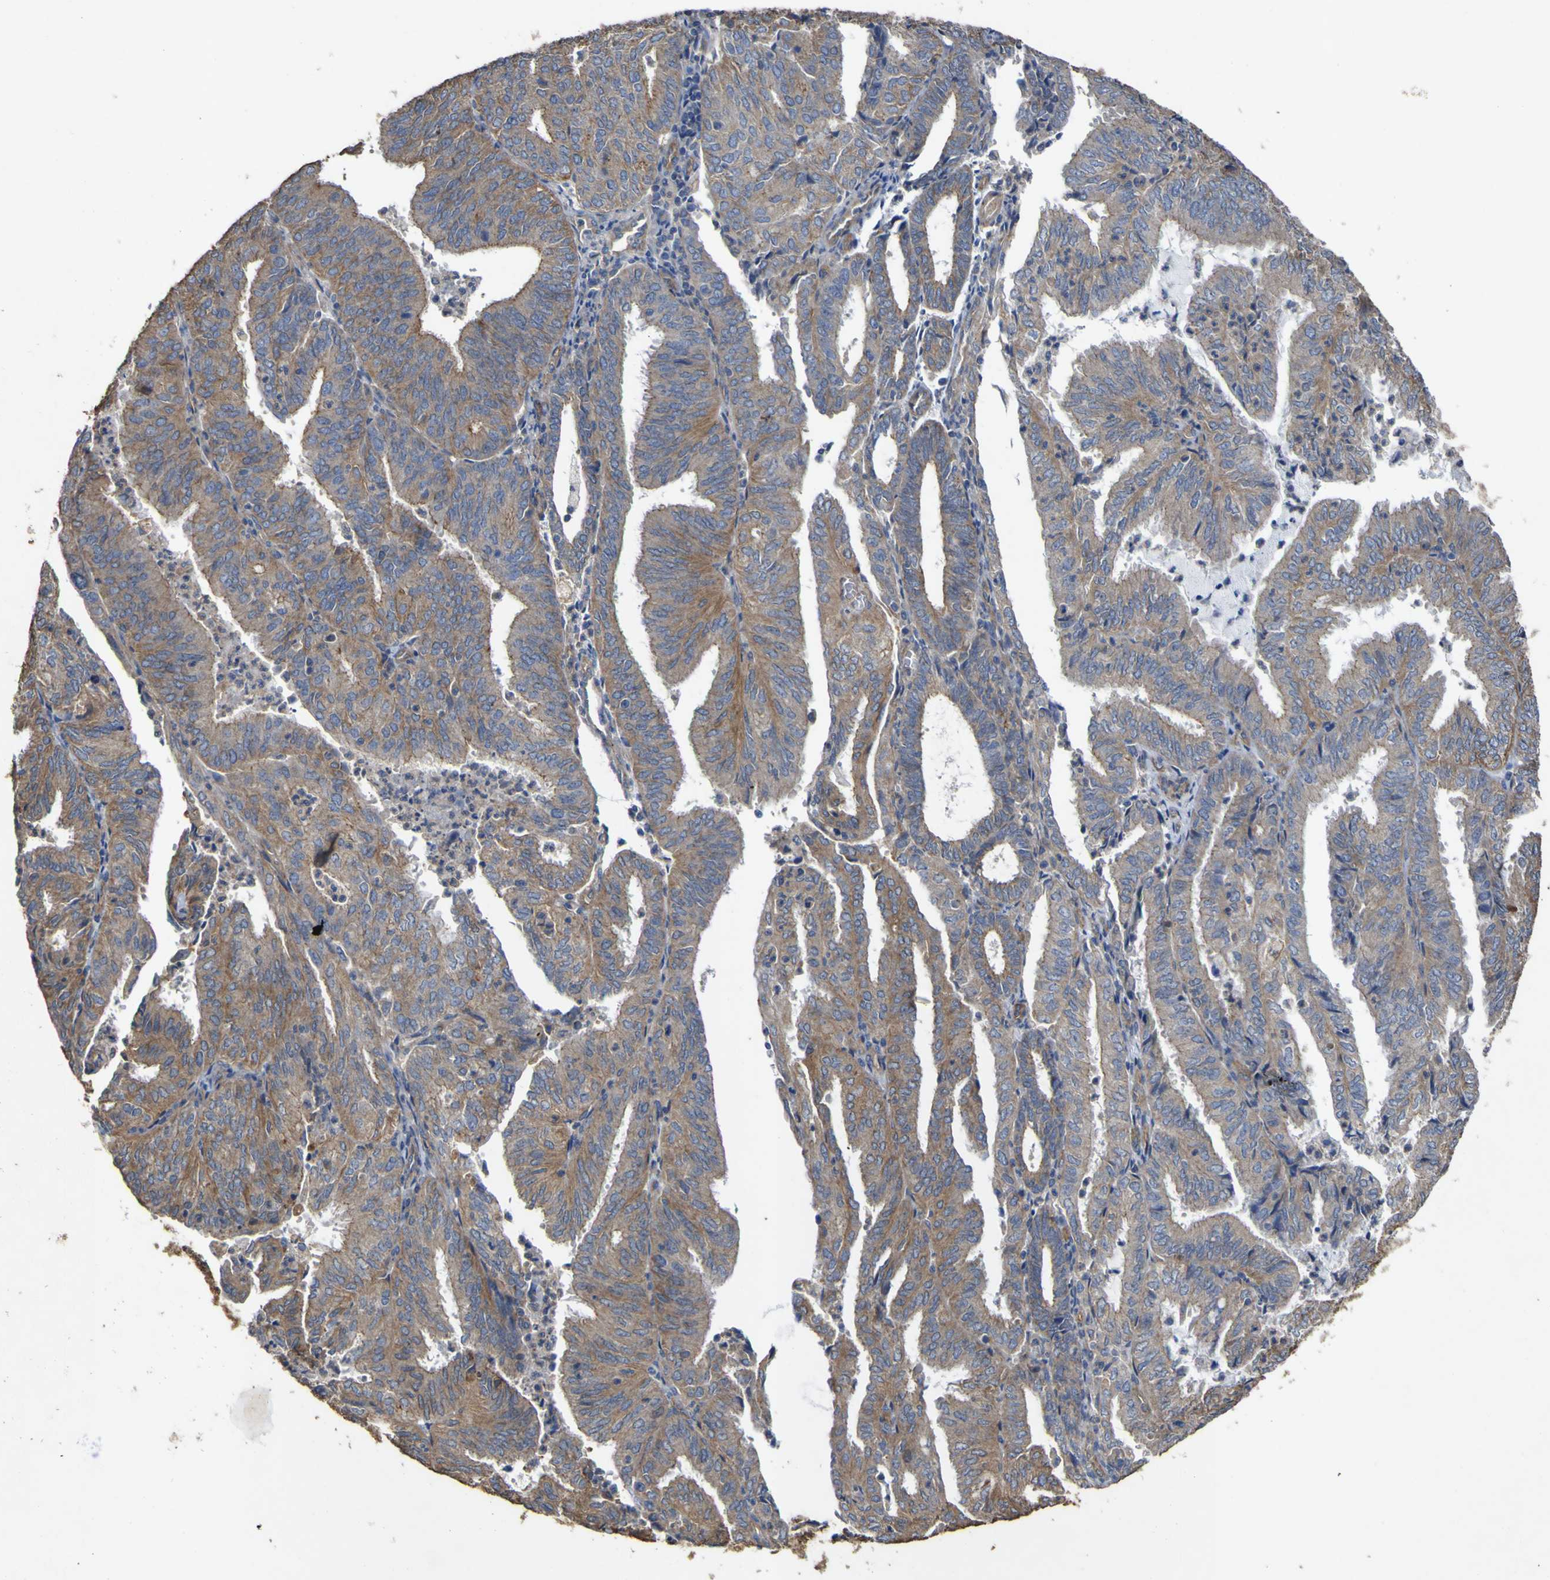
{"staining": {"intensity": "moderate", "quantity": ">75%", "location": "cytoplasmic/membranous"}, "tissue": "endometrial cancer", "cell_type": "Tumor cells", "image_type": "cancer", "snomed": [{"axis": "morphology", "description": "Adenocarcinoma, NOS"}, {"axis": "topography", "description": "Uterus"}], "caption": "High-magnification brightfield microscopy of adenocarcinoma (endometrial) stained with DAB (brown) and counterstained with hematoxylin (blue). tumor cells exhibit moderate cytoplasmic/membranous positivity is seen in about>75% of cells.", "gene": "TNFSF15", "patient": {"sex": "female", "age": 60}}